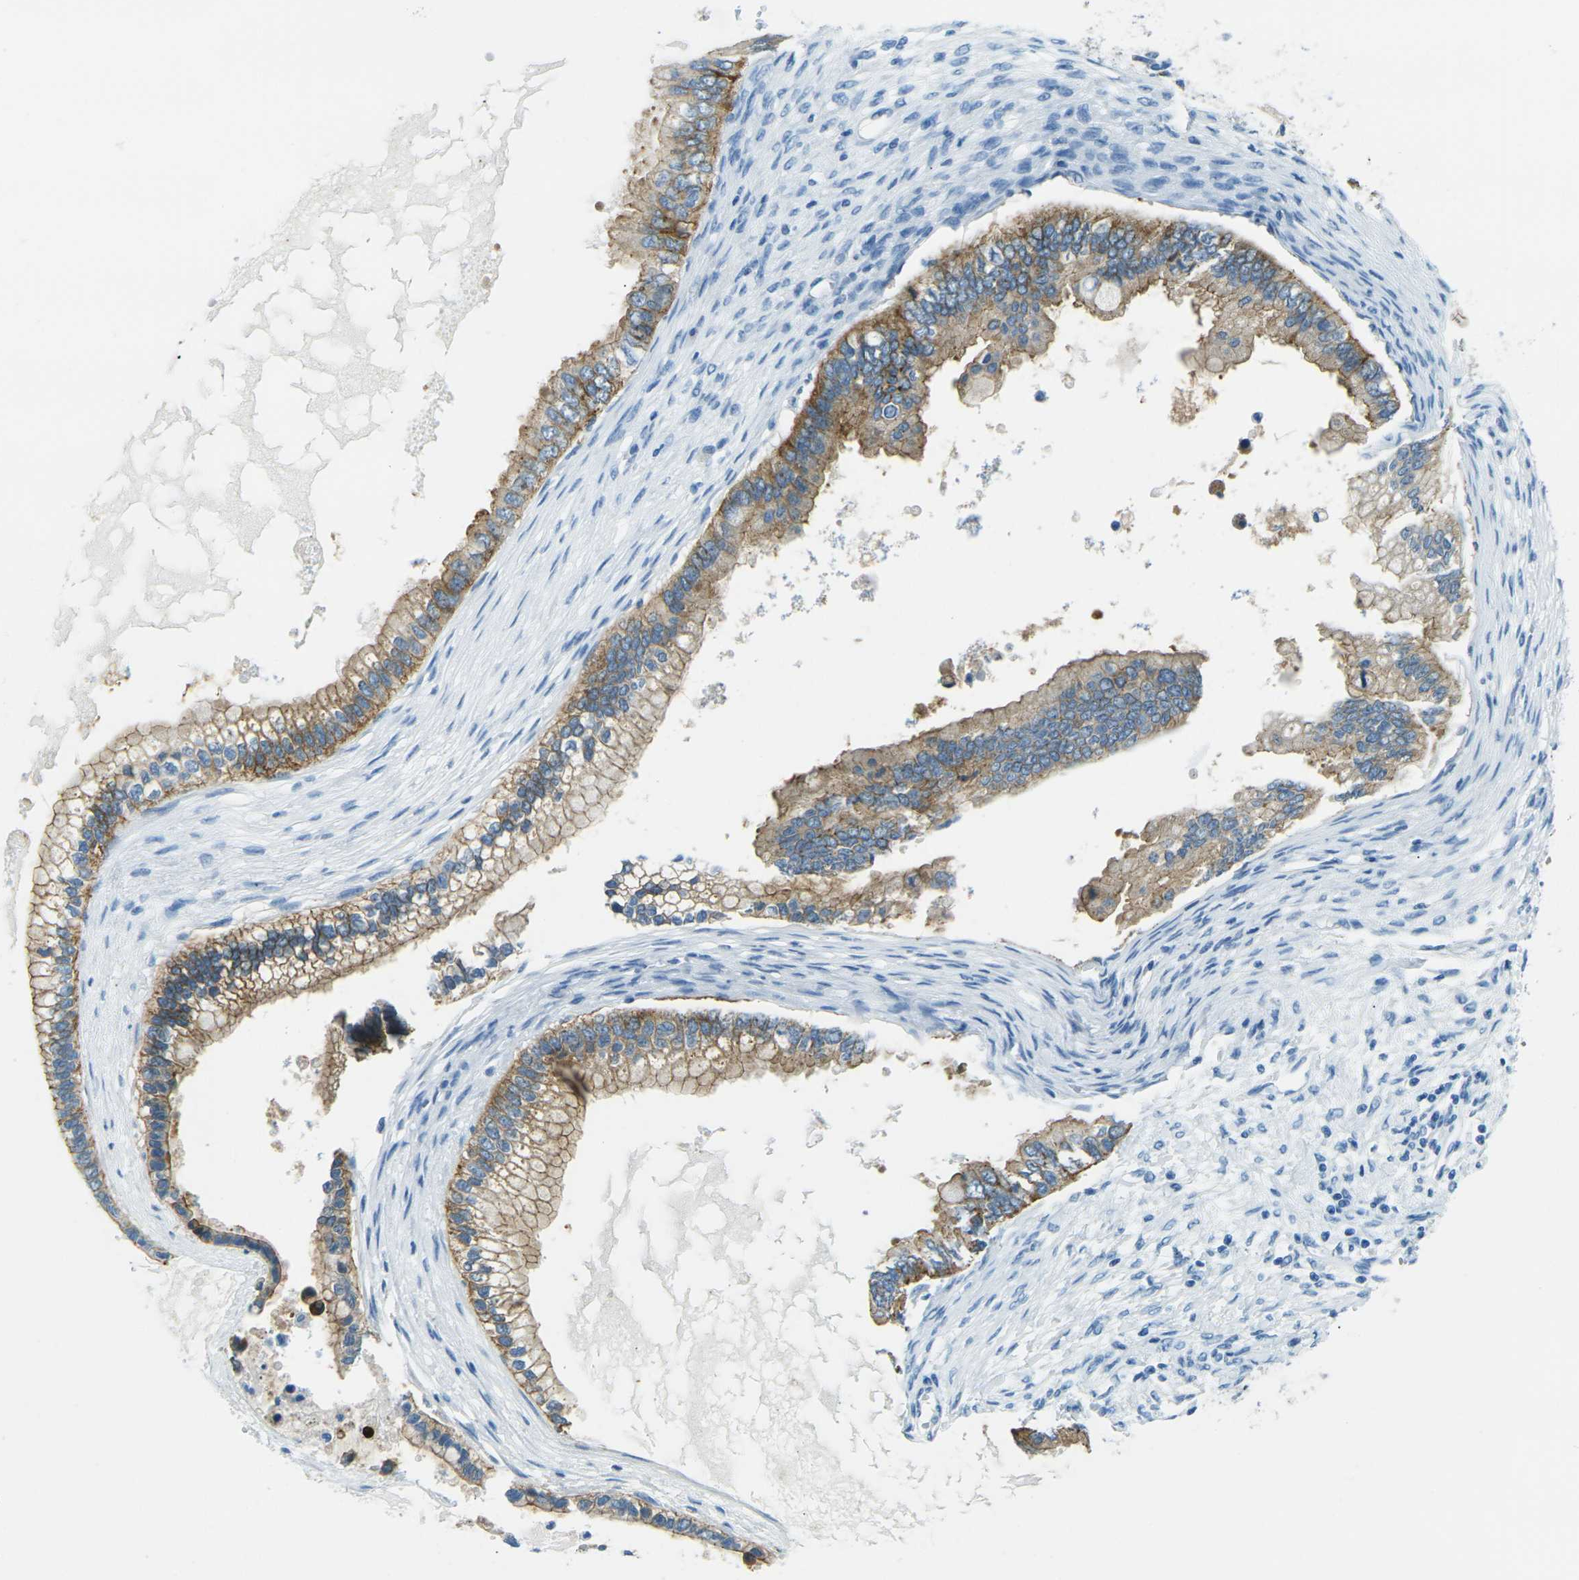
{"staining": {"intensity": "moderate", "quantity": ">75%", "location": "cytoplasmic/membranous"}, "tissue": "ovarian cancer", "cell_type": "Tumor cells", "image_type": "cancer", "snomed": [{"axis": "morphology", "description": "Cystadenocarcinoma, mucinous, NOS"}, {"axis": "topography", "description": "Ovary"}], "caption": "DAB immunohistochemical staining of ovarian cancer demonstrates moderate cytoplasmic/membranous protein staining in about >75% of tumor cells. (Brightfield microscopy of DAB IHC at high magnification).", "gene": "OCLN", "patient": {"sex": "female", "age": 80}}